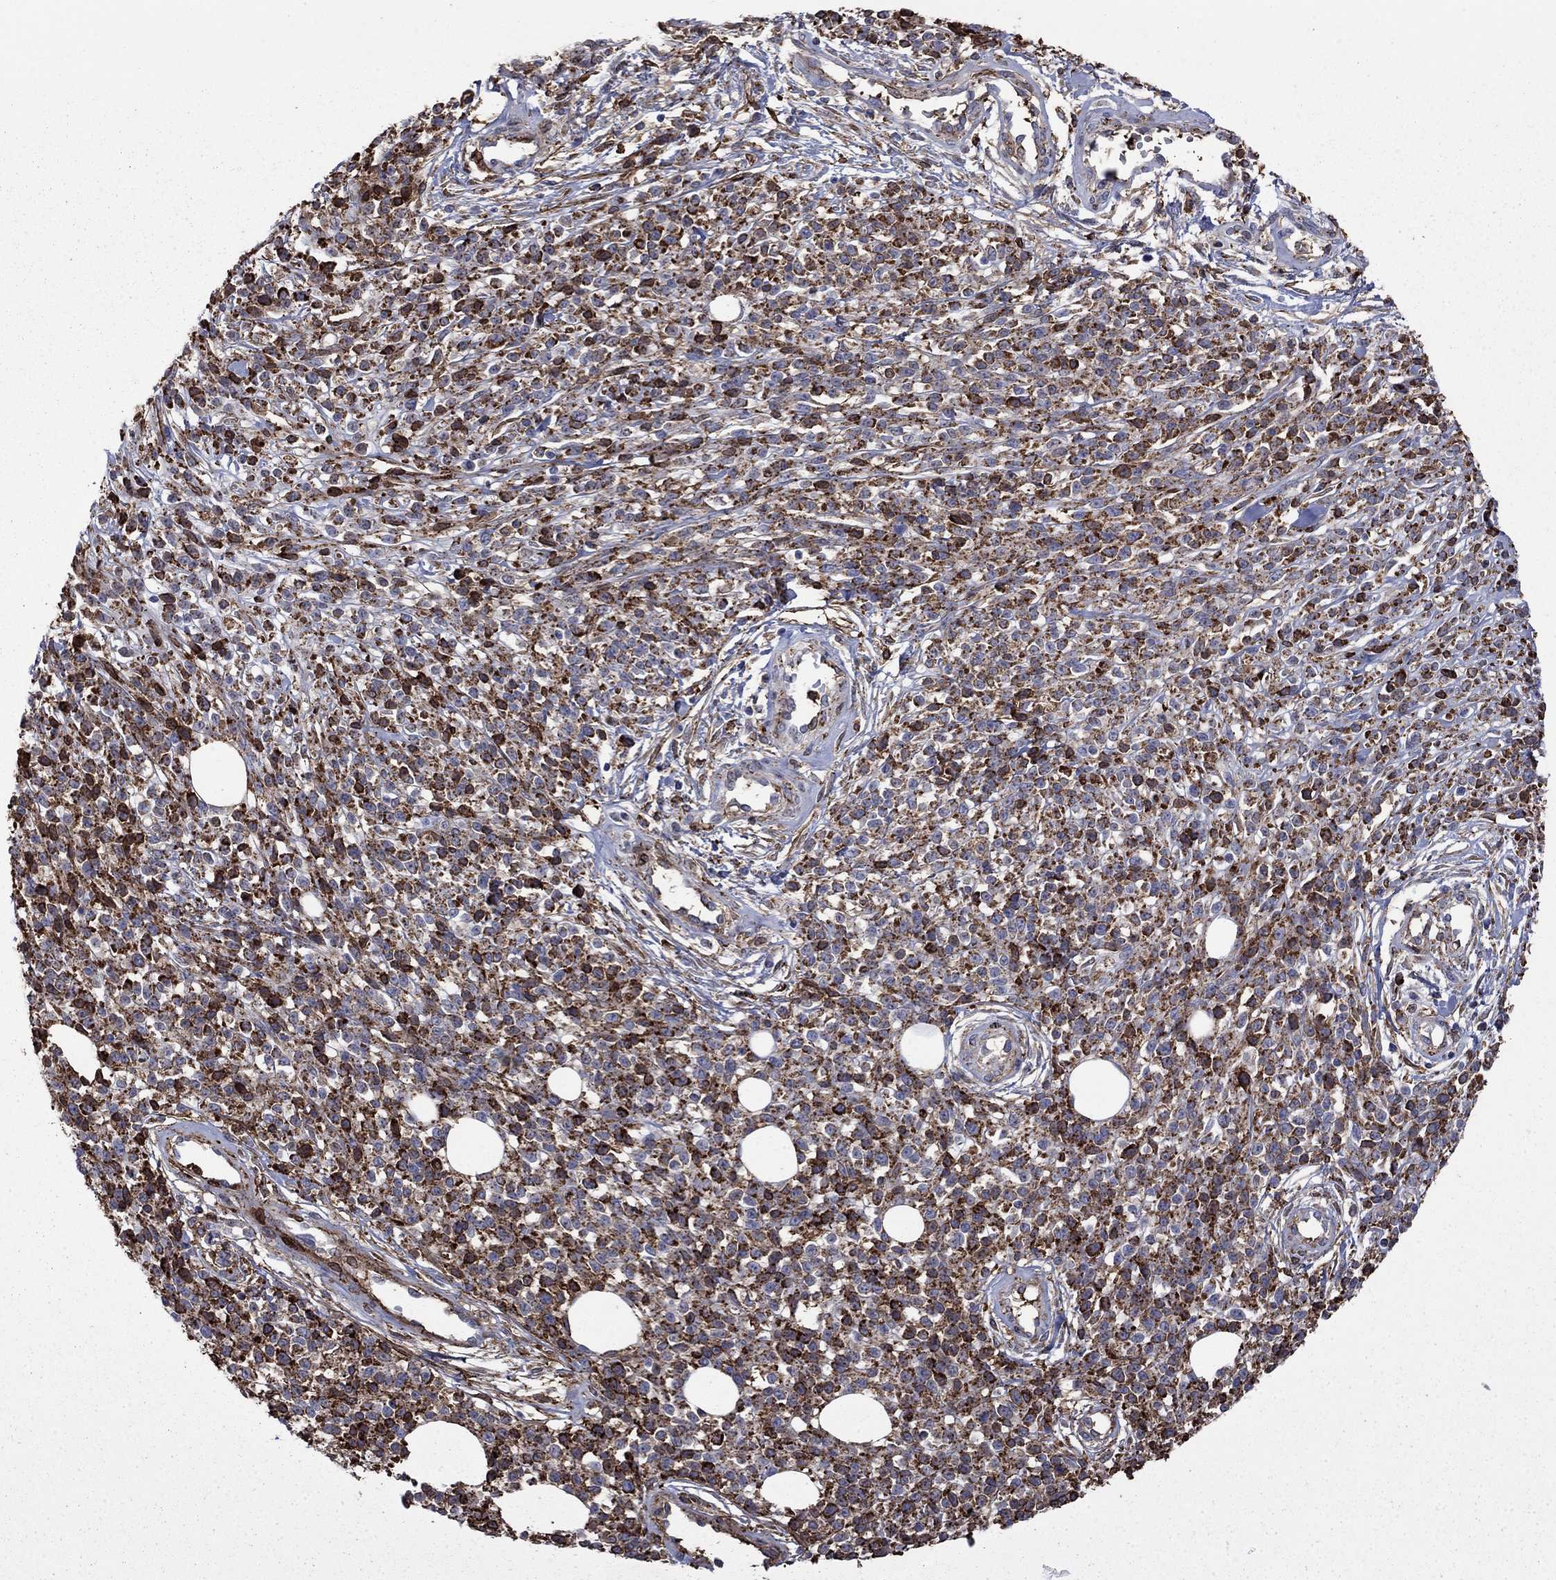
{"staining": {"intensity": "strong", "quantity": "25%-75%", "location": "cytoplasmic/membranous"}, "tissue": "melanoma", "cell_type": "Tumor cells", "image_type": "cancer", "snomed": [{"axis": "morphology", "description": "Malignant melanoma, NOS"}, {"axis": "topography", "description": "Skin"}, {"axis": "topography", "description": "Skin of trunk"}], "caption": "A high amount of strong cytoplasmic/membranous positivity is present in approximately 25%-75% of tumor cells in malignant melanoma tissue. Using DAB (3,3'-diaminobenzidine) (brown) and hematoxylin (blue) stains, captured at high magnification using brightfield microscopy.", "gene": "PLAU", "patient": {"sex": "male", "age": 74}}